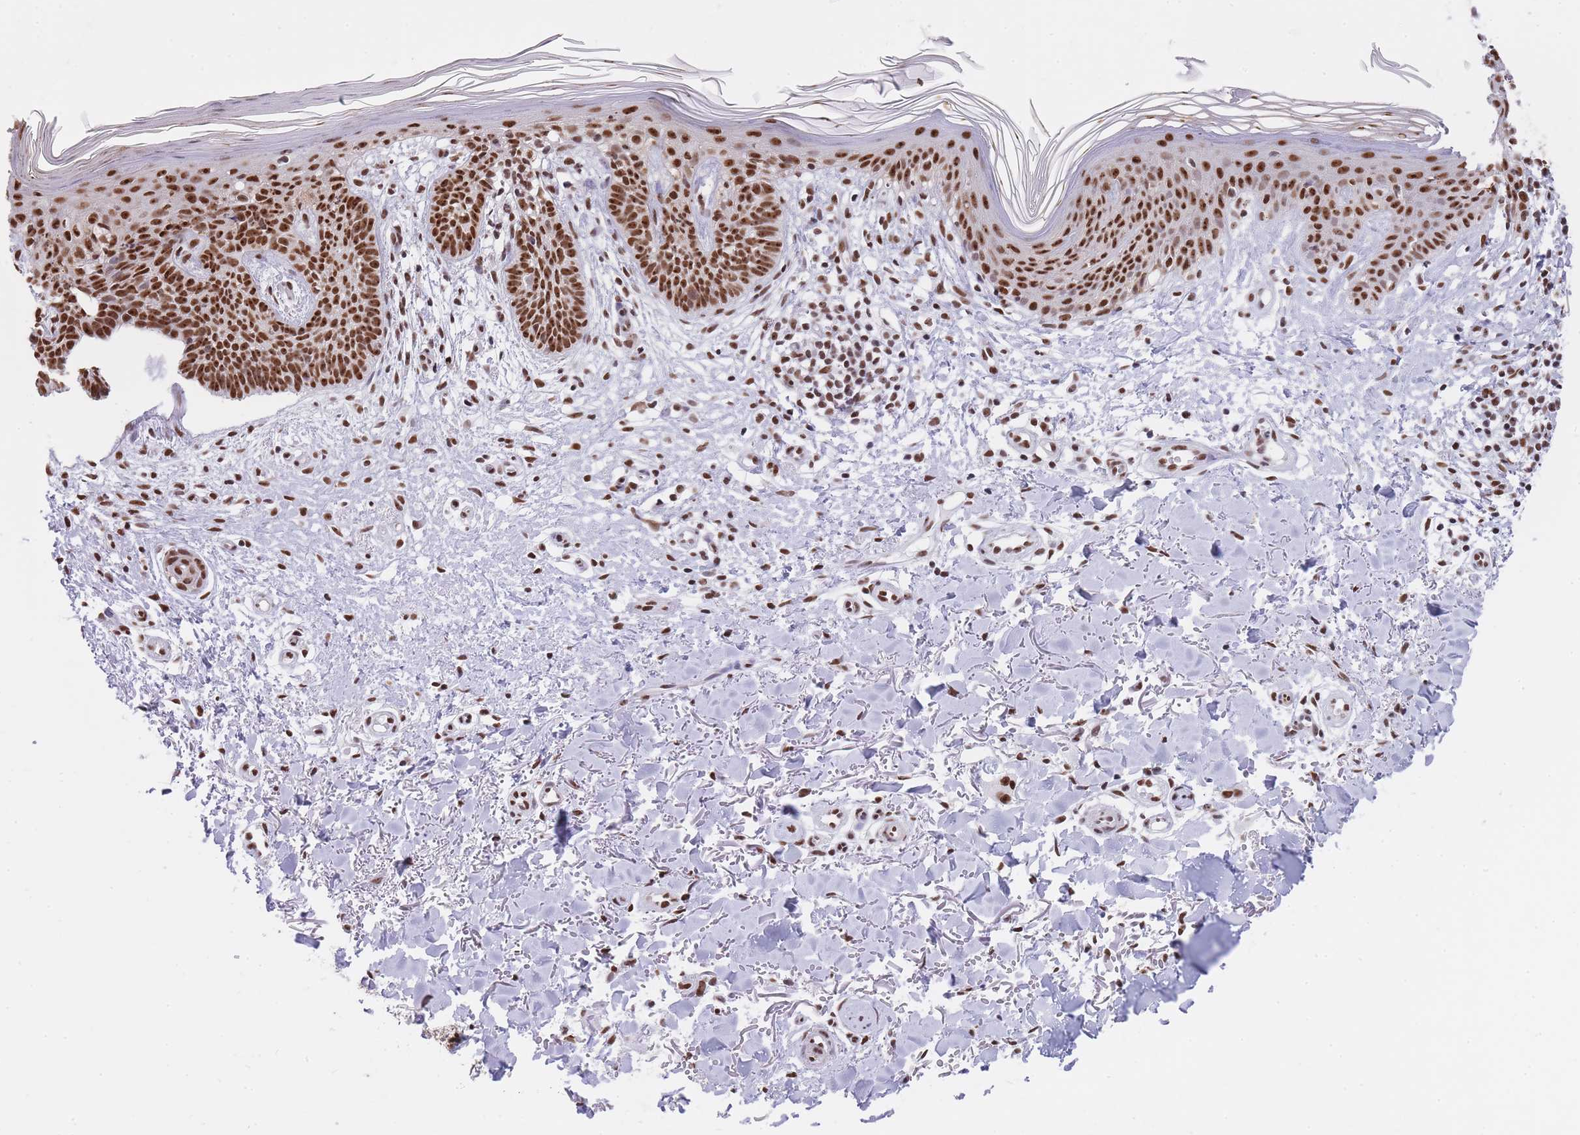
{"staining": {"intensity": "strong", "quantity": ">75%", "location": "nuclear"}, "tissue": "skin cancer", "cell_type": "Tumor cells", "image_type": "cancer", "snomed": [{"axis": "morphology", "description": "Basal cell carcinoma"}, {"axis": "topography", "description": "Skin"}], "caption": "A brown stain highlights strong nuclear expression of a protein in human basal cell carcinoma (skin) tumor cells.", "gene": "EVC2", "patient": {"sex": "male", "age": 78}}